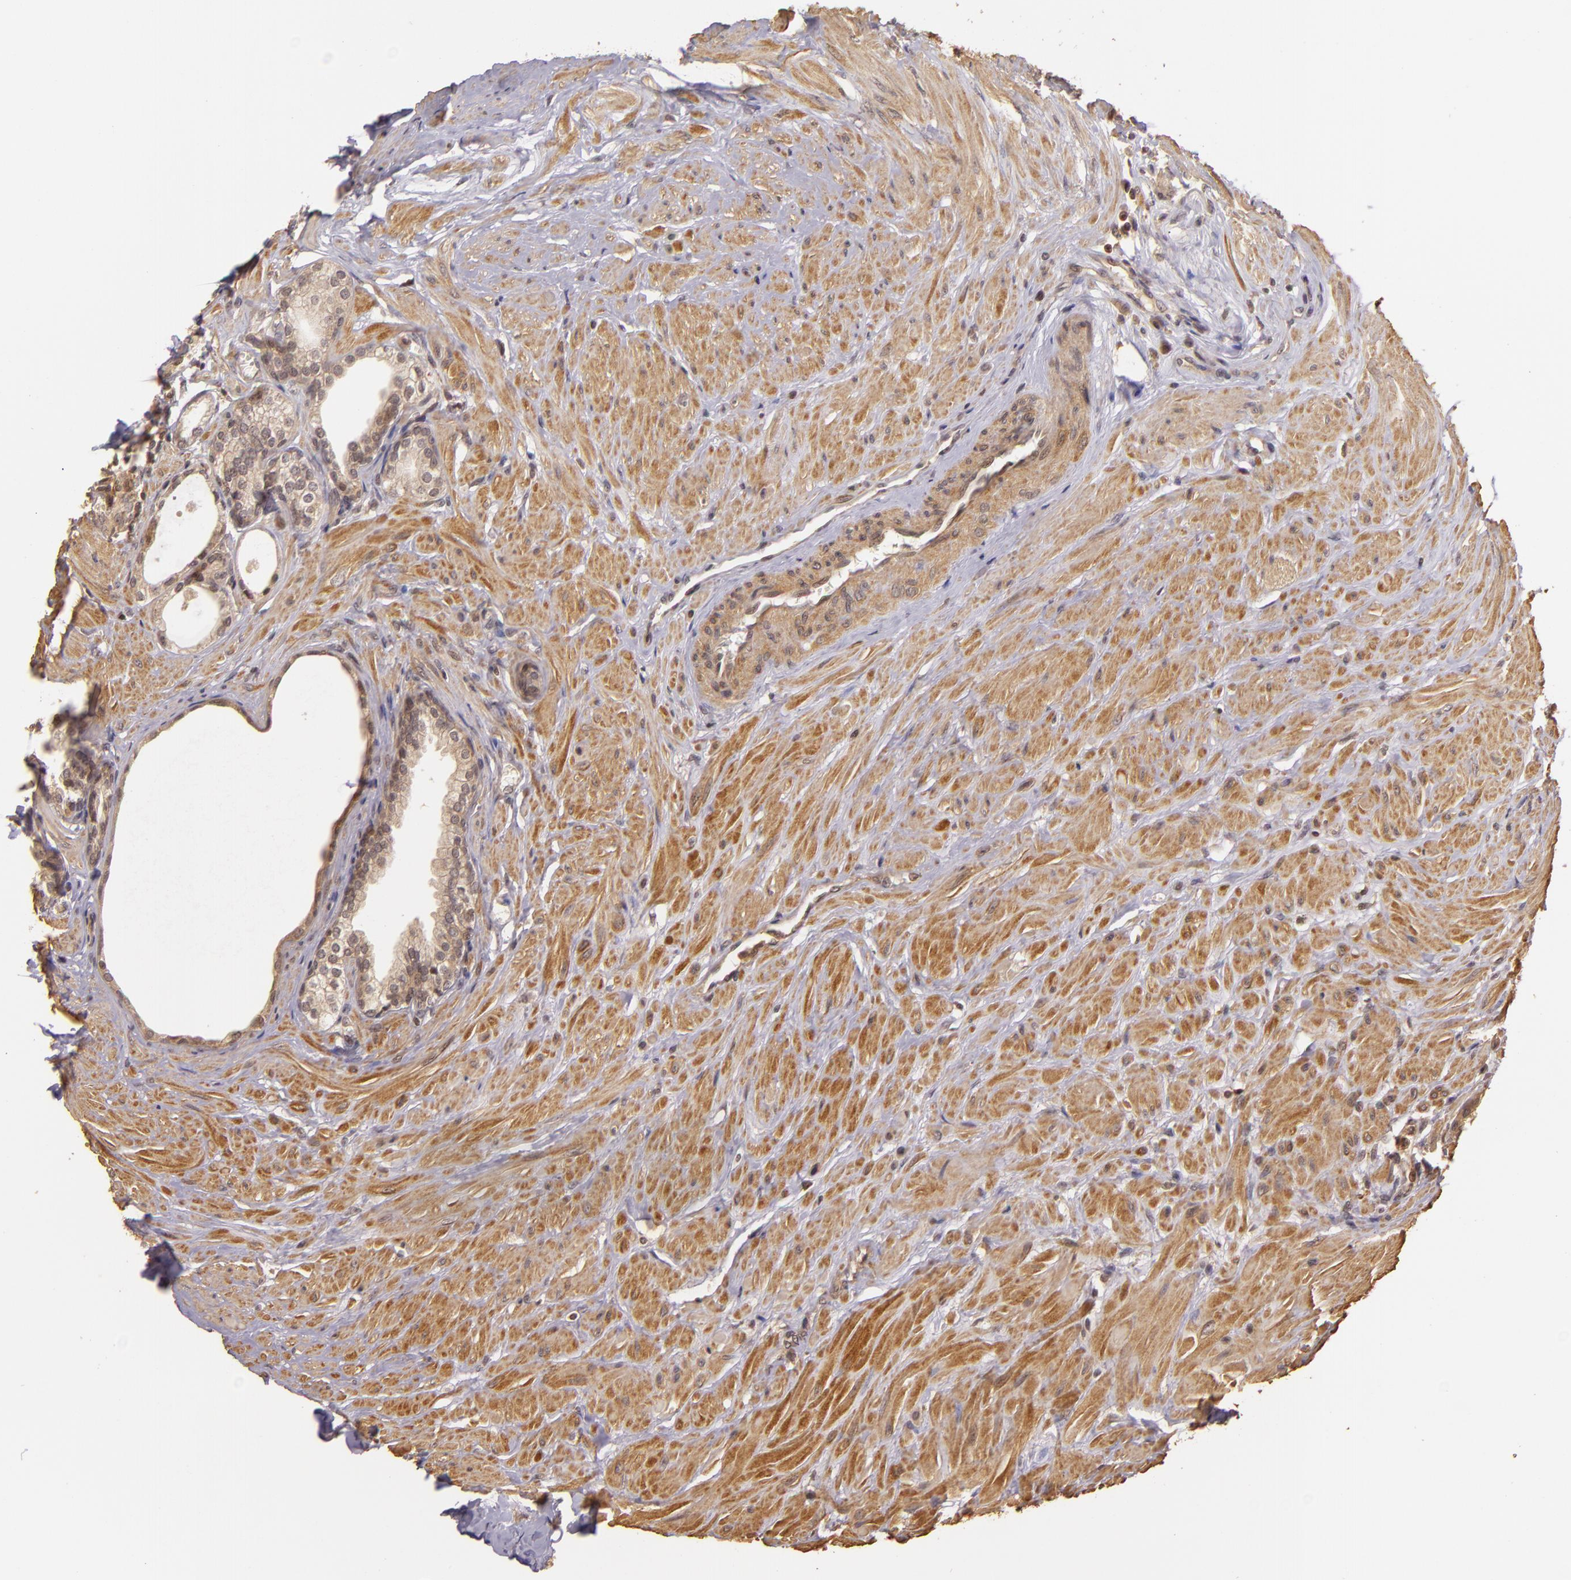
{"staining": {"intensity": "weak", "quantity": ">75%", "location": "cytoplasmic/membranous,nuclear"}, "tissue": "prostate", "cell_type": "Glandular cells", "image_type": "normal", "snomed": [{"axis": "morphology", "description": "Normal tissue, NOS"}, {"axis": "topography", "description": "Prostate"}], "caption": "Glandular cells display weak cytoplasmic/membranous,nuclear positivity in about >75% of cells in unremarkable prostate.", "gene": "TXNRD2", "patient": {"sex": "male", "age": 64}}